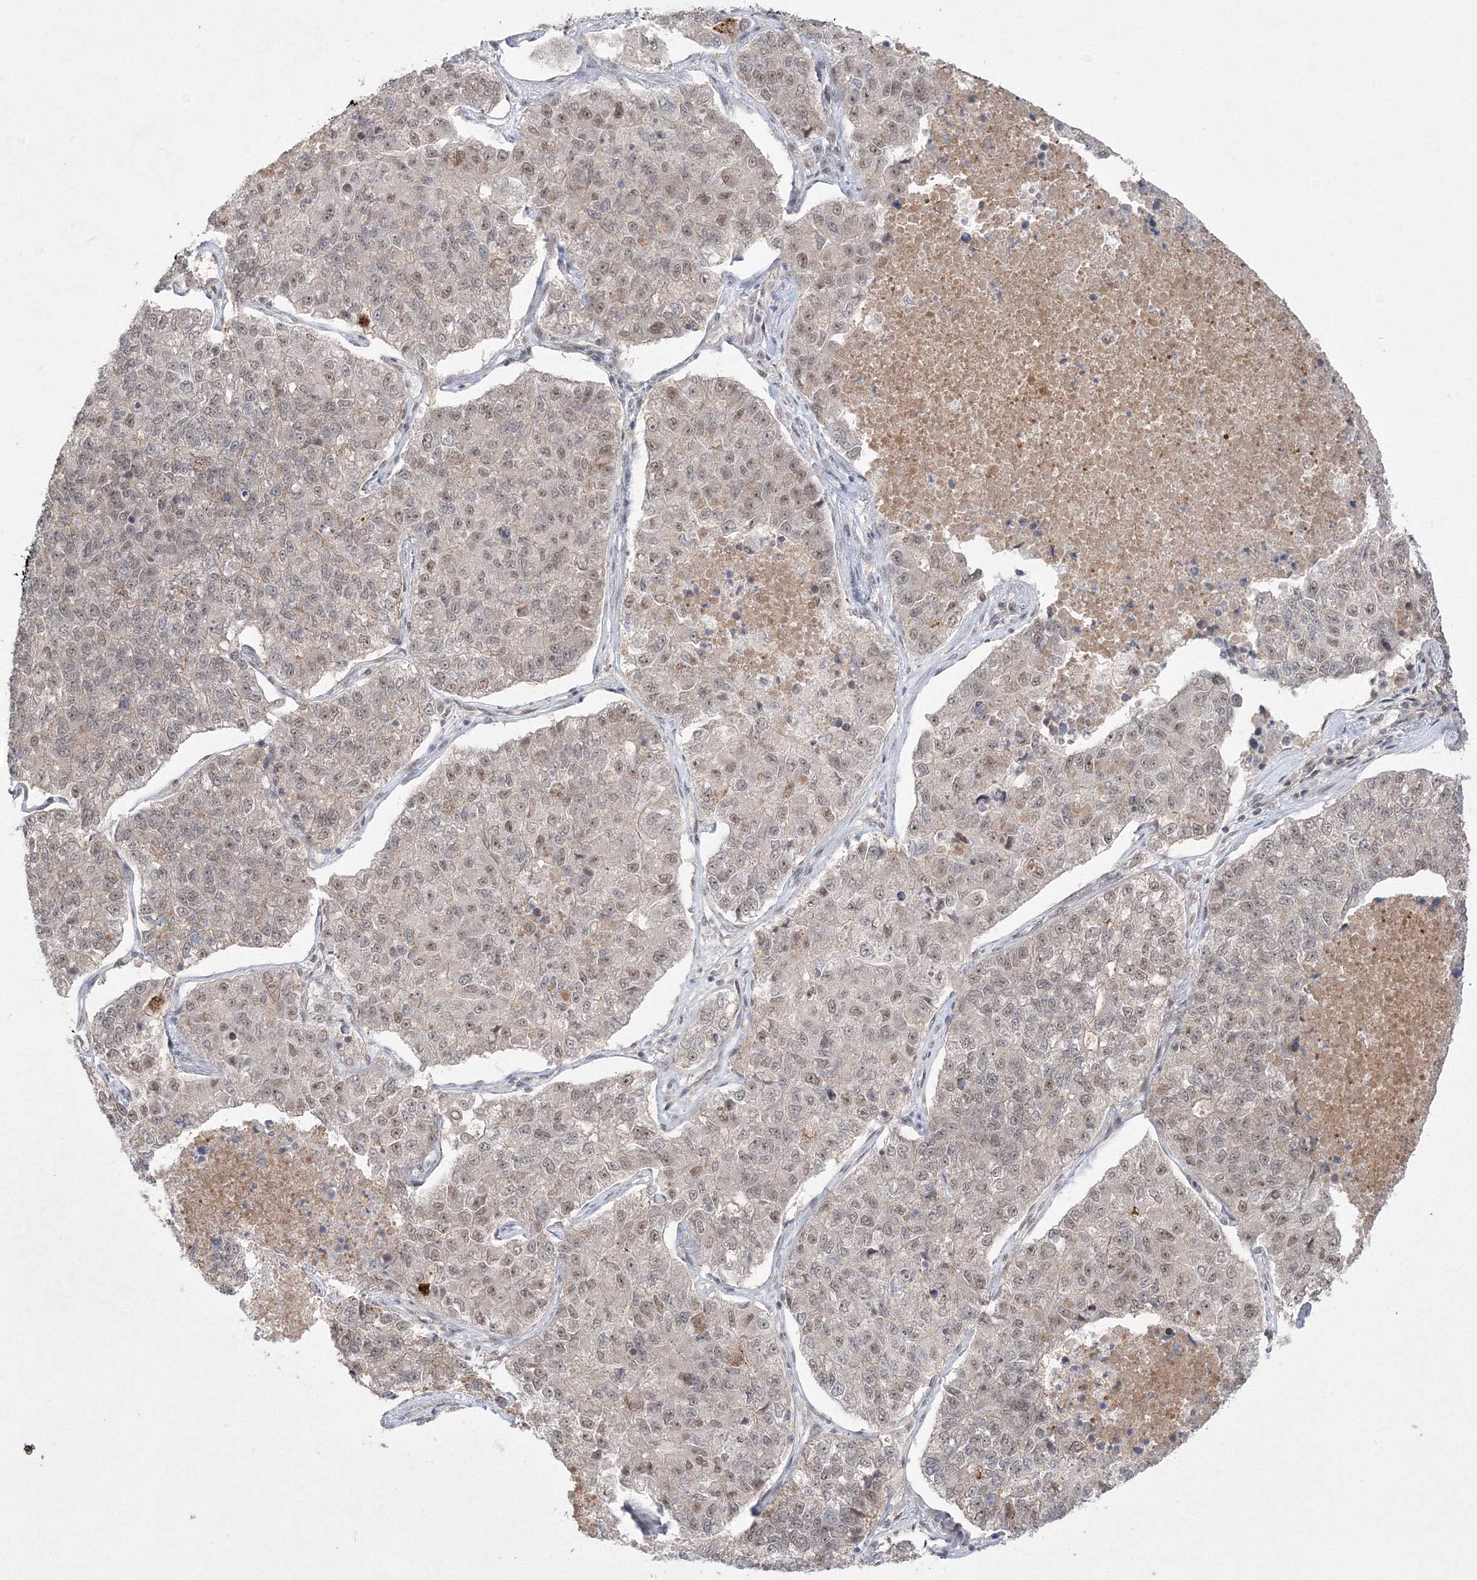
{"staining": {"intensity": "weak", "quantity": "25%-75%", "location": "nuclear"}, "tissue": "lung cancer", "cell_type": "Tumor cells", "image_type": "cancer", "snomed": [{"axis": "morphology", "description": "Adenocarcinoma, NOS"}, {"axis": "topography", "description": "Lung"}], "caption": "This is an image of IHC staining of lung adenocarcinoma, which shows weak staining in the nuclear of tumor cells.", "gene": "COPS4", "patient": {"sex": "male", "age": 49}}